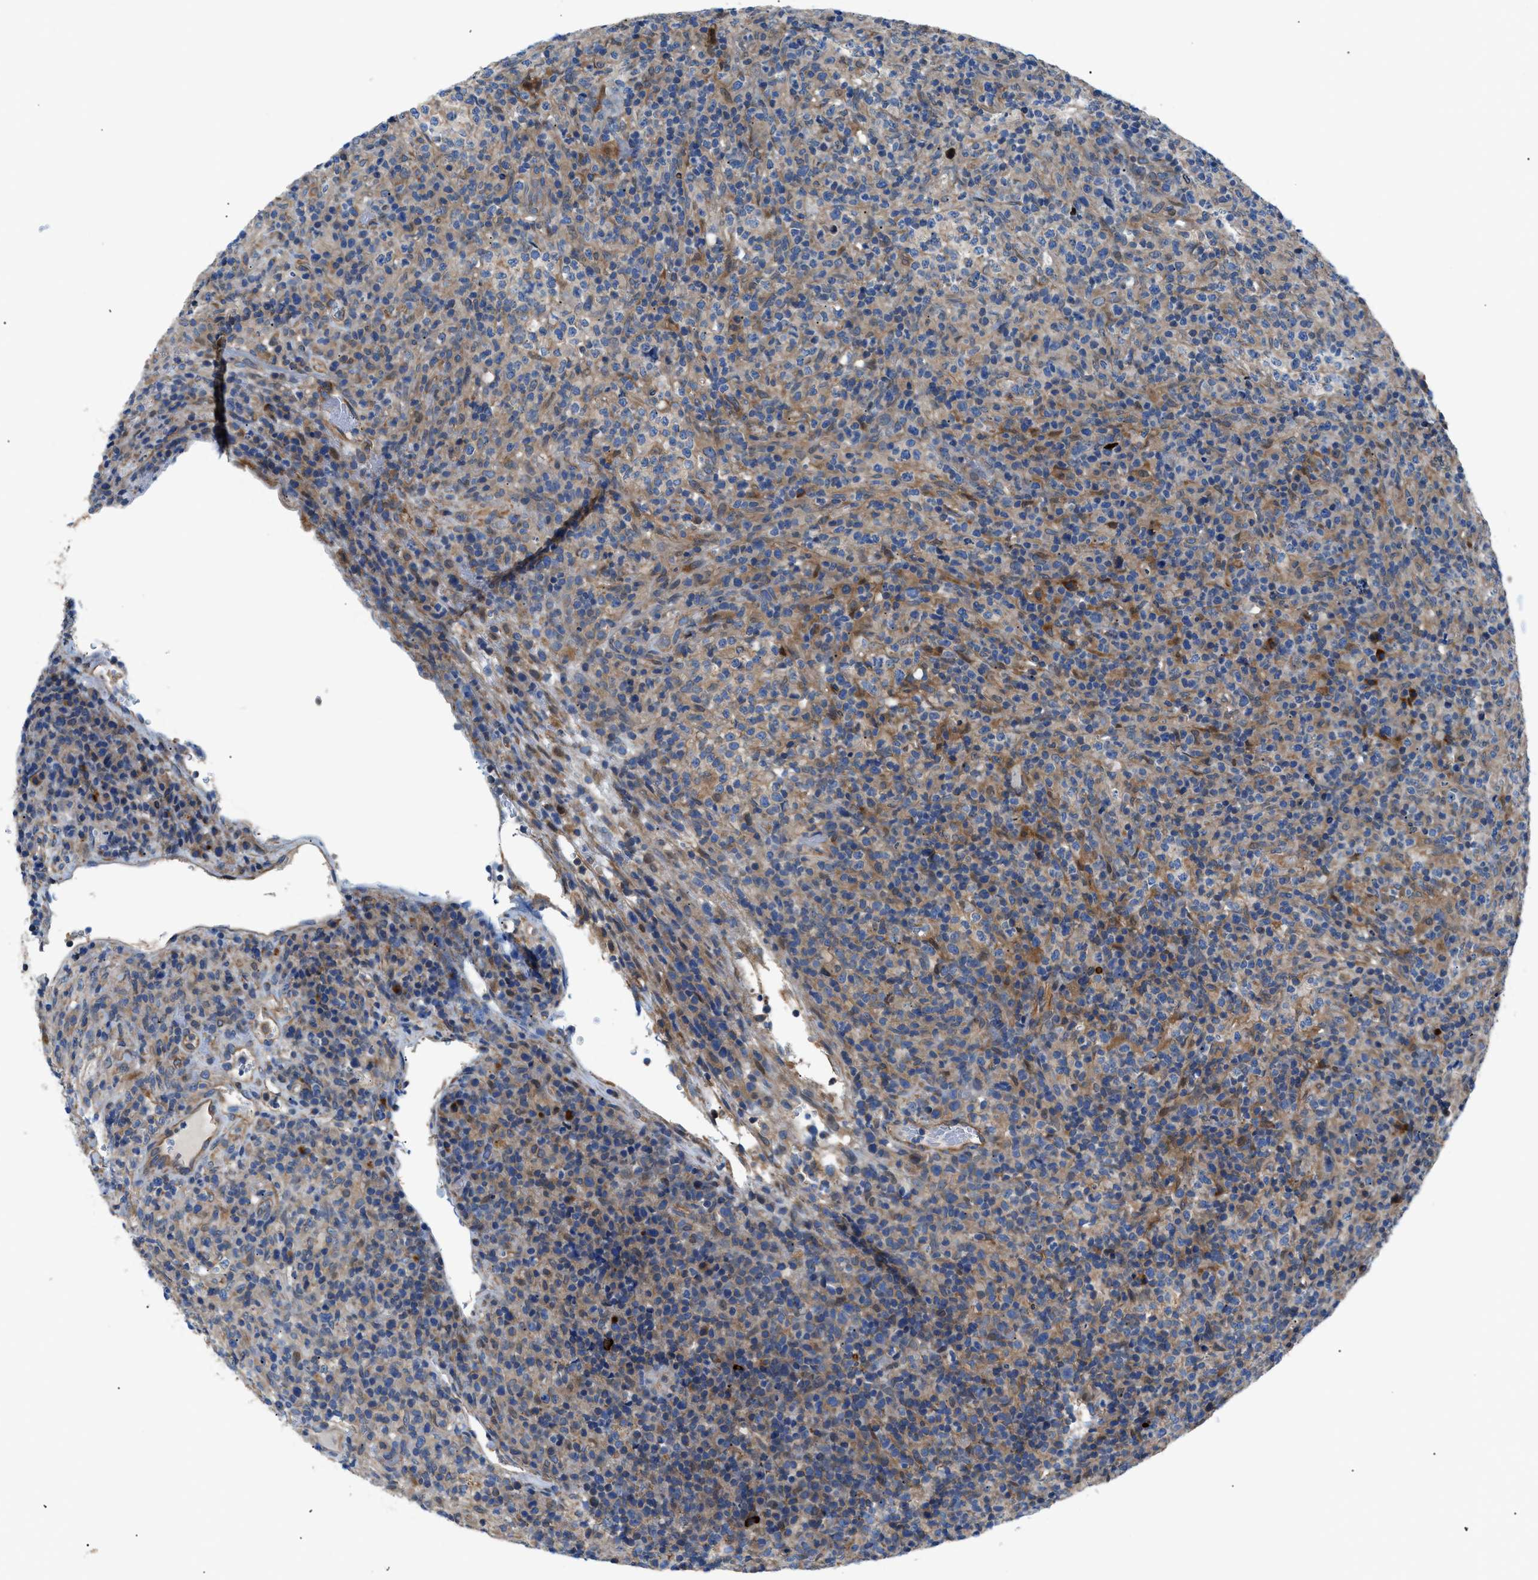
{"staining": {"intensity": "weak", "quantity": ">75%", "location": "cytoplasmic/membranous"}, "tissue": "lymphoma", "cell_type": "Tumor cells", "image_type": "cancer", "snomed": [{"axis": "morphology", "description": "Malignant lymphoma, non-Hodgkin's type, High grade"}, {"axis": "topography", "description": "Lymph node"}], "caption": "This is a histology image of immunohistochemistry (IHC) staining of high-grade malignant lymphoma, non-Hodgkin's type, which shows weak positivity in the cytoplasmic/membranous of tumor cells.", "gene": "DMAC1", "patient": {"sex": "female", "age": 76}}